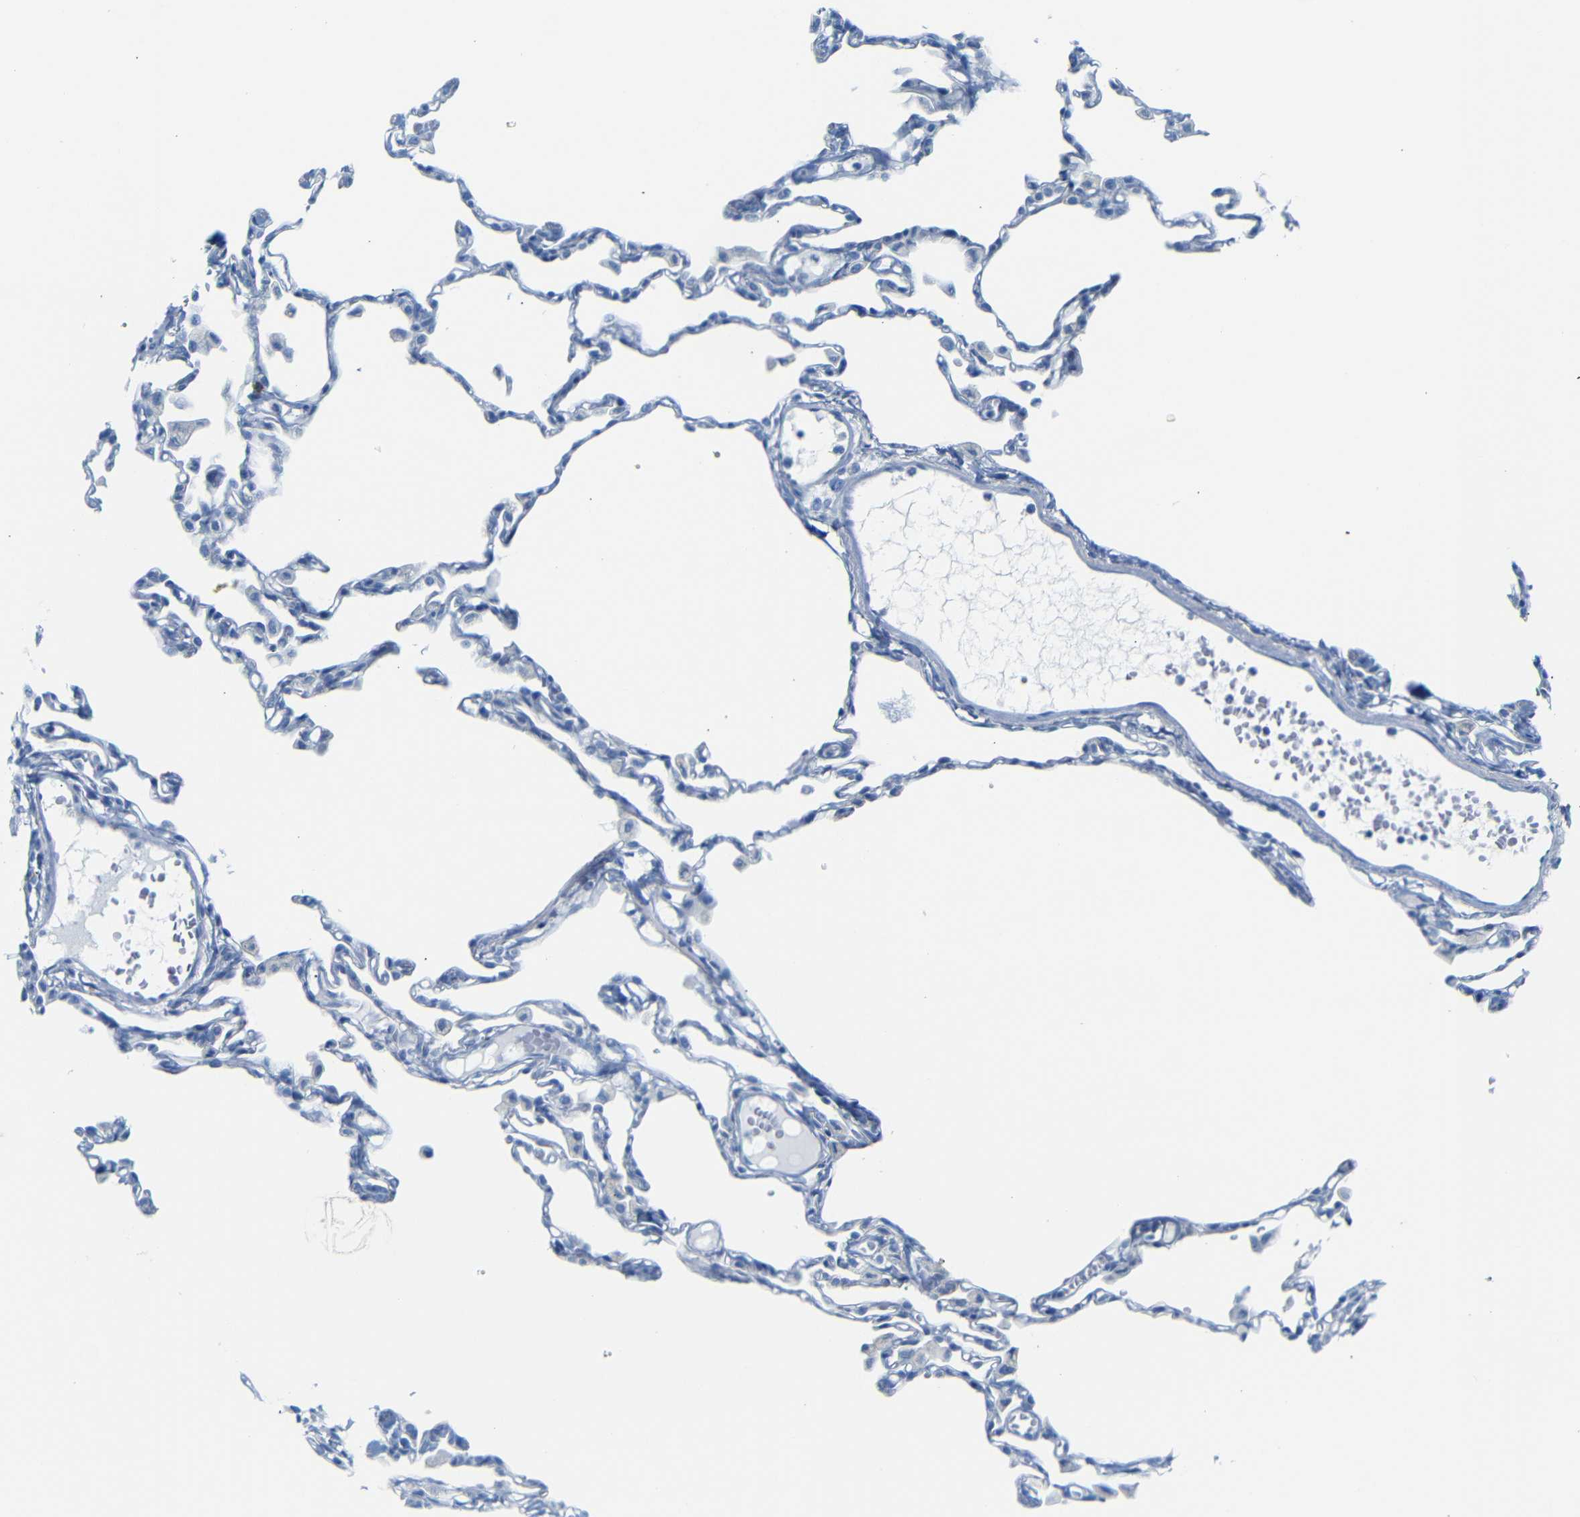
{"staining": {"intensity": "negative", "quantity": "none", "location": "none"}, "tissue": "lung", "cell_type": "Alveolar cells", "image_type": "normal", "snomed": [{"axis": "morphology", "description": "Normal tissue, NOS"}, {"axis": "topography", "description": "Lung"}], "caption": "A high-resolution histopathology image shows immunohistochemistry (IHC) staining of unremarkable lung, which demonstrates no significant expression in alveolar cells. (Stains: DAB (3,3'-diaminobenzidine) immunohistochemistry with hematoxylin counter stain, Microscopy: brightfield microscopy at high magnification).", "gene": "FCRL1", "patient": {"sex": "female", "age": 49}}